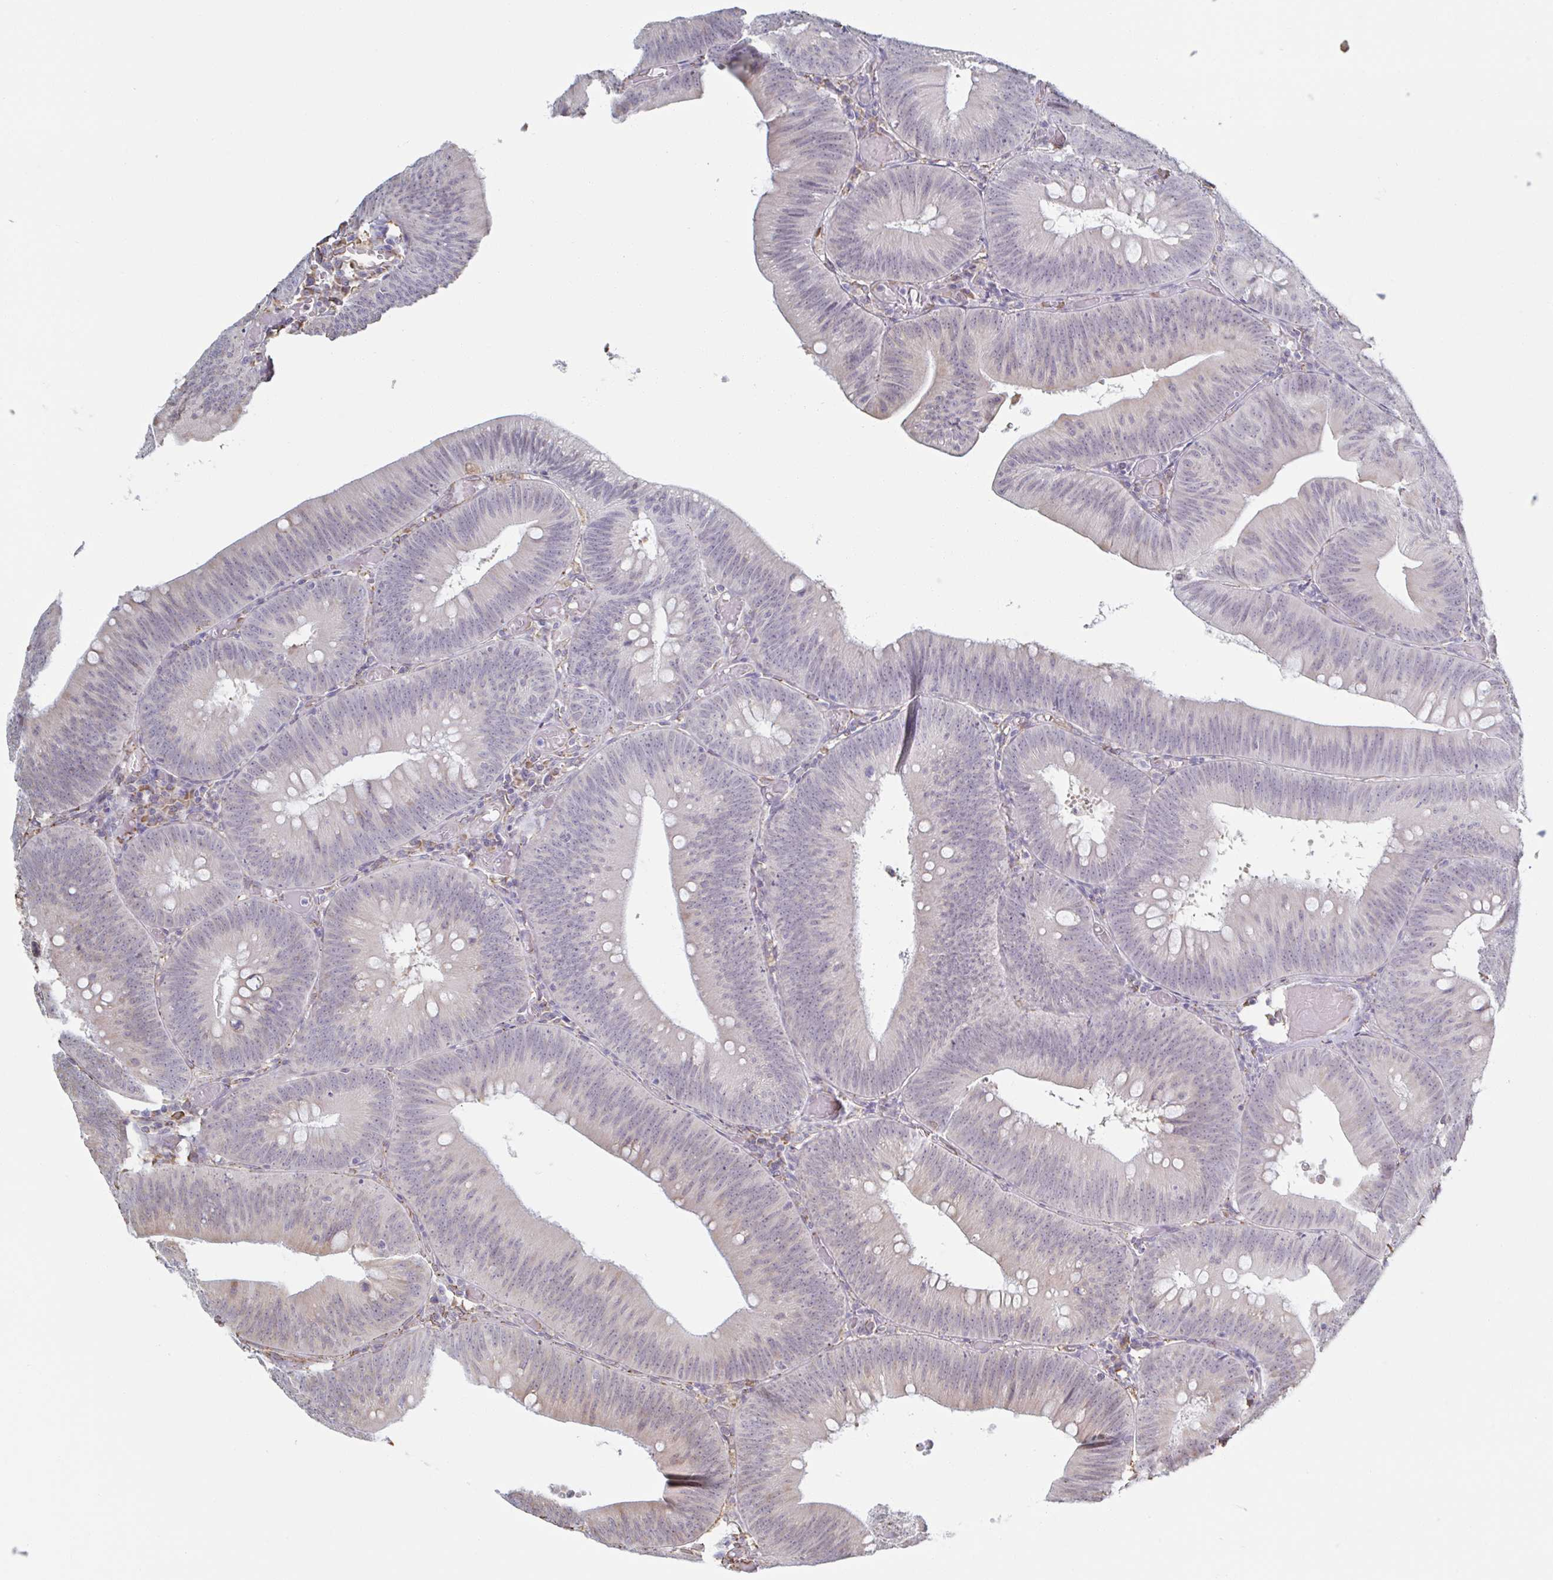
{"staining": {"intensity": "weak", "quantity": "<25%", "location": "cytoplasmic/membranous"}, "tissue": "colorectal cancer", "cell_type": "Tumor cells", "image_type": "cancer", "snomed": [{"axis": "morphology", "description": "Adenocarcinoma, NOS"}, {"axis": "topography", "description": "Colon"}], "caption": "Human colorectal cancer (adenocarcinoma) stained for a protein using IHC exhibits no expression in tumor cells.", "gene": "RAB5IF", "patient": {"sex": "male", "age": 84}}